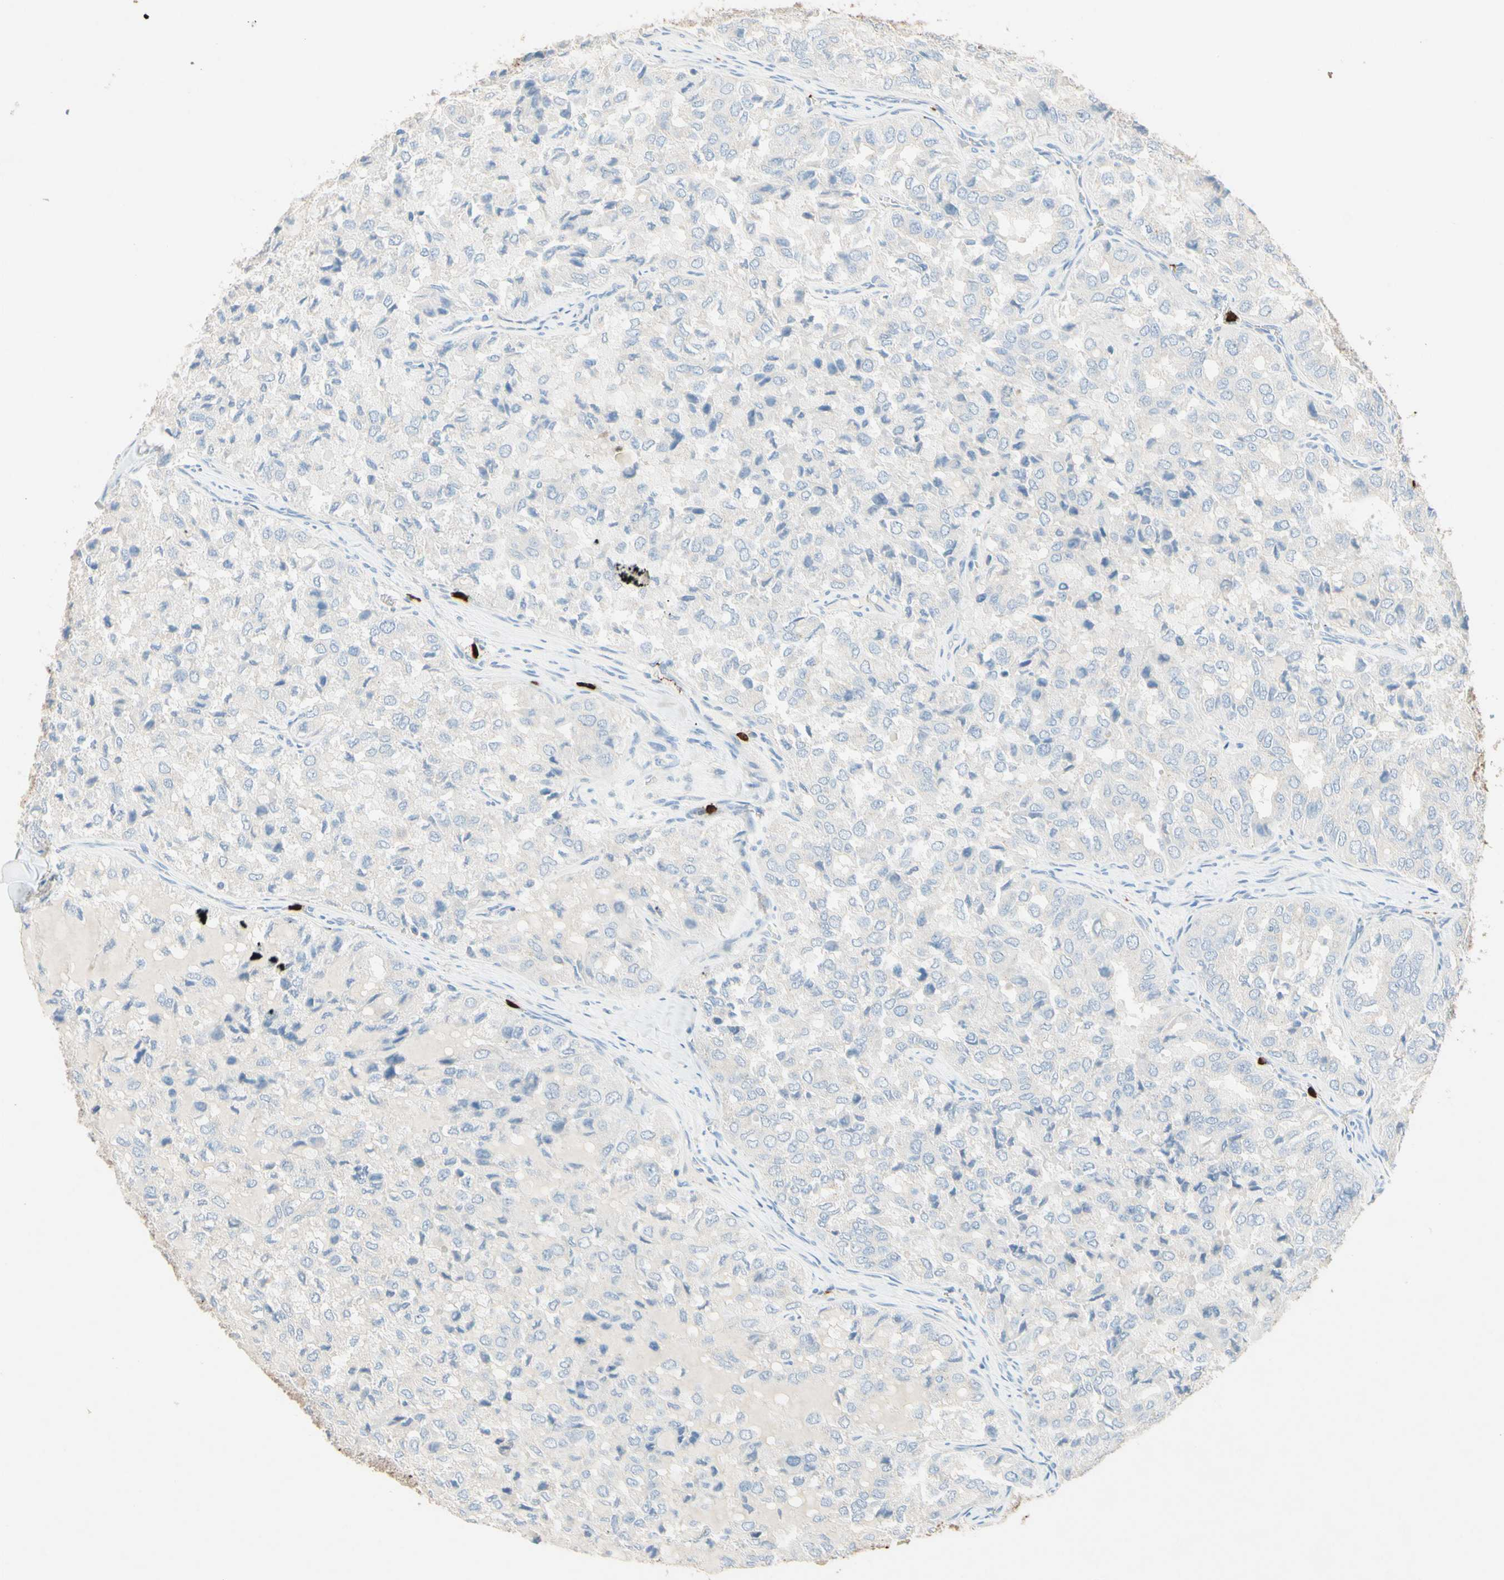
{"staining": {"intensity": "negative", "quantity": "none", "location": "none"}, "tissue": "thyroid cancer", "cell_type": "Tumor cells", "image_type": "cancer", "snomed": [{"axis": "morphology", "description": "Follicular adenoma carcinoma, NOS"}, {"axis": "topography", "description": "Thyroid gland"}], "caption": "High power microscopy image of an IHC image of follicular adenoma carcinoma (thyroid), revealing no significant positivity in tumor cells. (DAB immunohistochemistry visualized using brightfield microscopy, high magnification).", "gene": "NFKBIZ", "patient": {"sex": "male", "age": 75}}